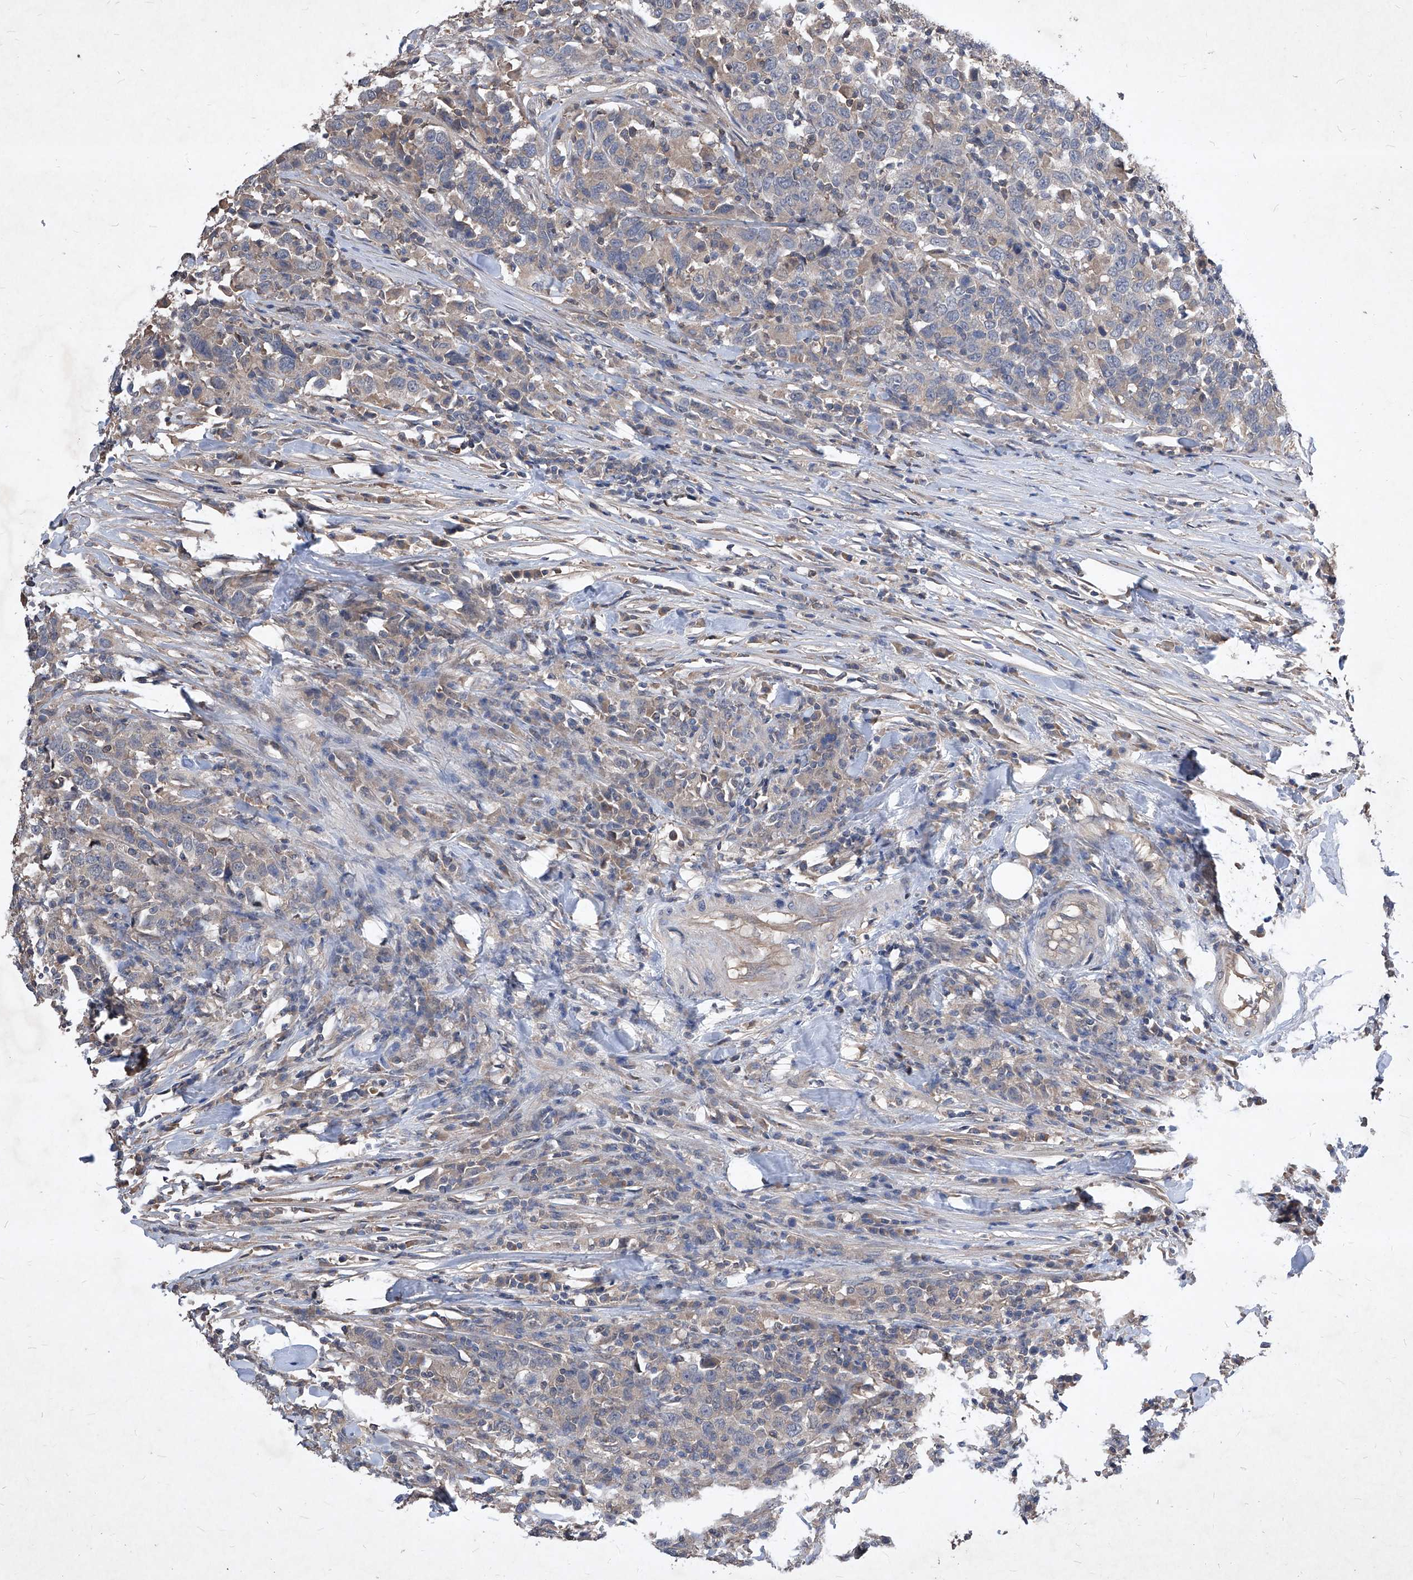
{"staining": {"intensity": "weak", "quantity": "25%-75%", "location": "cytoplasmic/membranous"}, "tissue": "urothelial cancer", "cell_type": "Tumor cells", "image_type": "cancer", "snomed": [{"axis": "morphology", "description": "Urothelial carcinoma, High grade"}, {"axis": "topography", "description": "Urinary bladder"}], "caption": "High-grade urothelial carcinoma stained with immunohistochemistry (IHC) demonstrates weak cytoplasmic/membranous positivity in approximately 25%-75% of tumor cells.", "gene": "SYNGR1", "patient": {"sex": "male", "age": 61}}